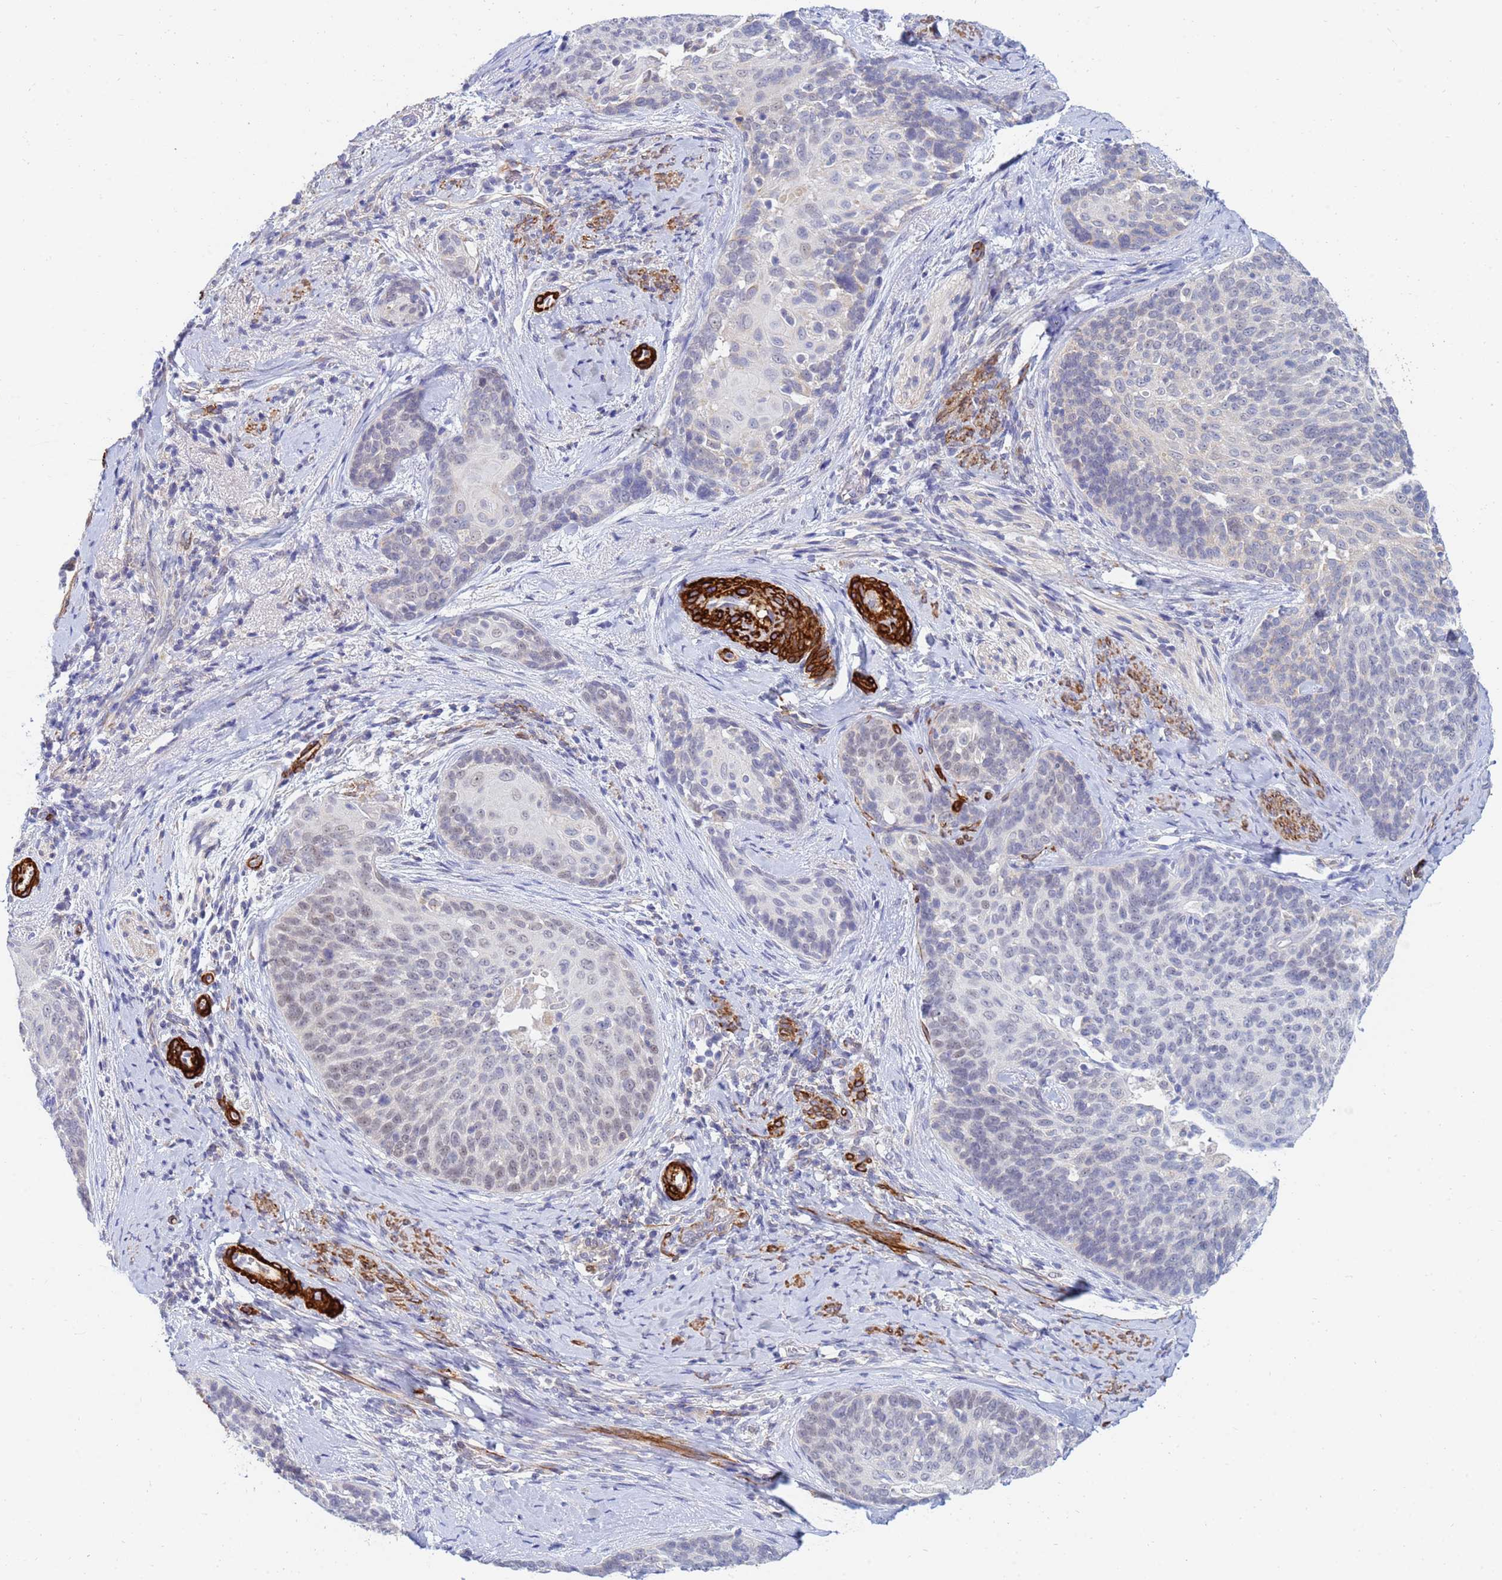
{"staining": {"intensity": "weak", "quantity": "25%-75%", "location": "nuclear"}, "tissue": "cervical cancer", "cell_type": "Tumor cells", "image_type": "cancer", "snomed": [{"axis": "morphology", "description": "Squamous cell carcinoma, NOS"}, {"axis": "topography", "description": "Cervix"}], "caption": "Cervical cancer stained for a protein (brown) demonstrates weak nuclear positive staining in approximately 25%-75% of tumor cells.", "gene": "SDR39U1", "patient": {"sex": "female", "age": 50}}